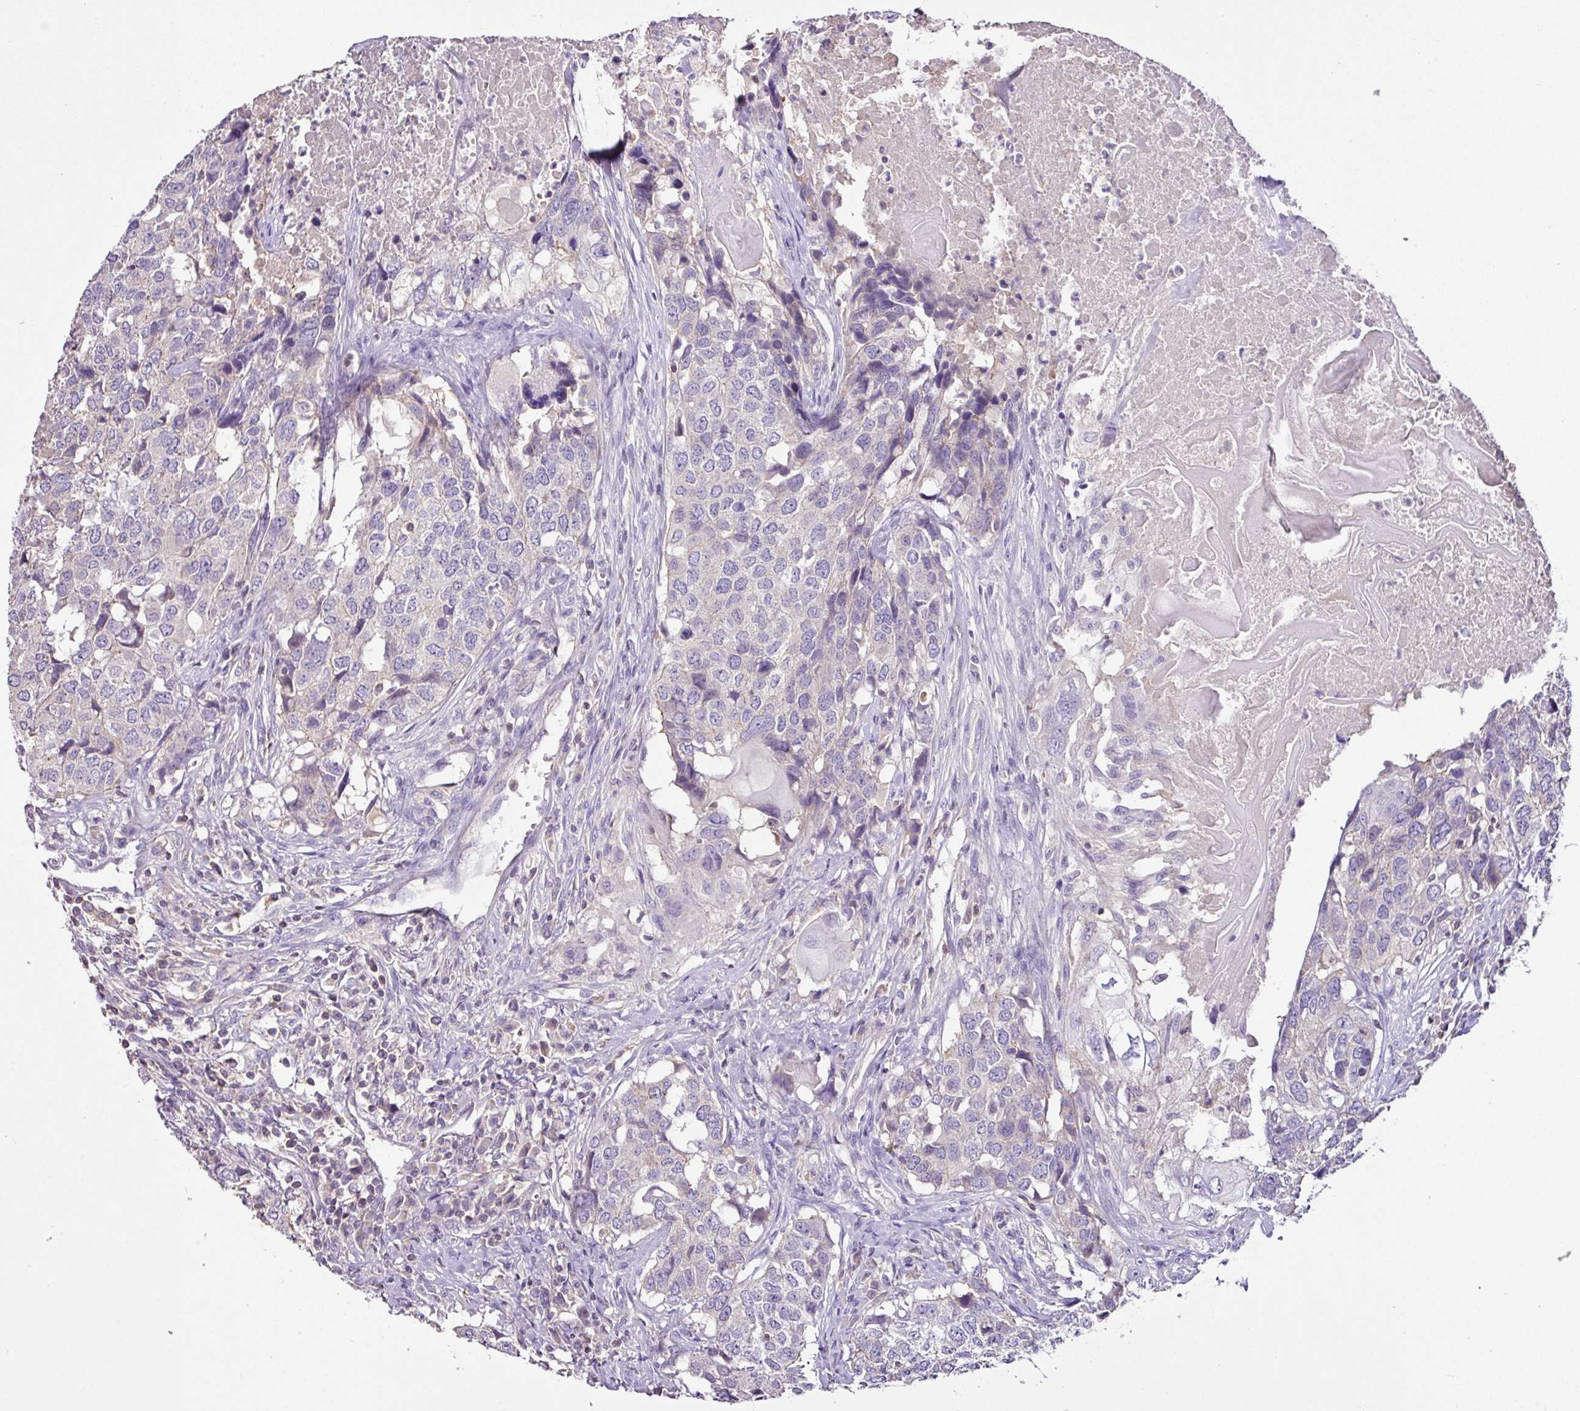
{"staining": {"intensity": "negative", "quantity": "none", "location": "none"}, "tissue": "head and neck cancer", "cell_type": "Tumor cells", "image_type": "cancer", "snomed": [{"axis": "morphology", "description": "Squamous cell carcinoma, NOS"}, {"axis": "topography", "description": "Head-Neck"}], "caption": "Tumor cells are negative for protein expression in human head and neck cancer.", "gene": "AGR3", "patient": {"sex": "male", "age": 66}}